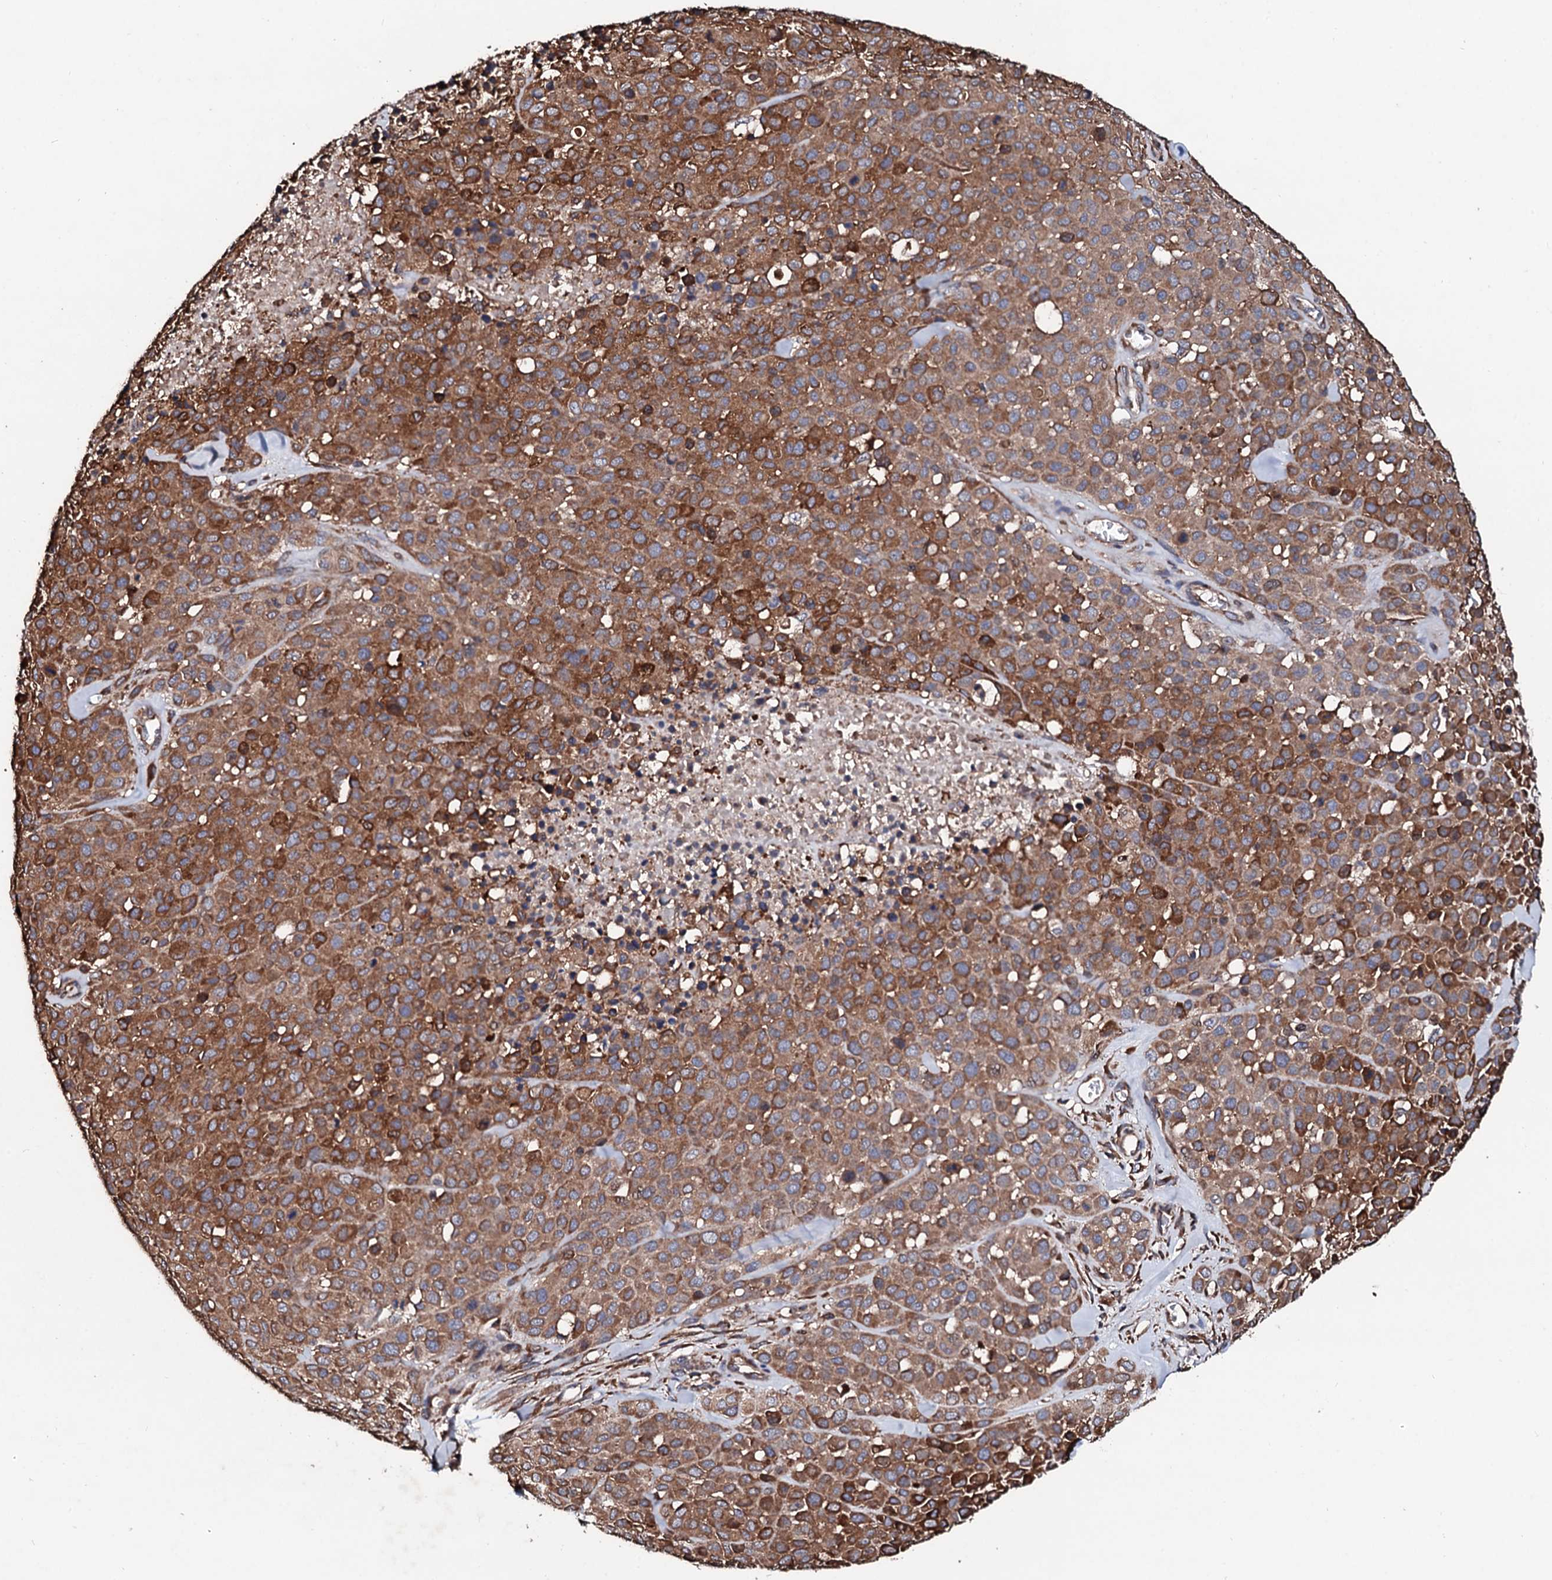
{"staining": {"intensity": "strong", "quantity": ">75%", "location": "cytoplasmic/membranous"}, "tissue": "melanoma", "cell_type": "Tumor cells", "image_type": "cancer", "snomed": [{"axis": "morphology", "description": "Malignant melanoma, Metastatic site"}, {"axis": "topography", "description": "Skin"}], "caption": "A brown stain highlights strong cytoplasmic/membranous expression of a protein in human melanoma tumor cells.", "gene": "CKAP5", "patient": {"sex": "female", "age": 81}}